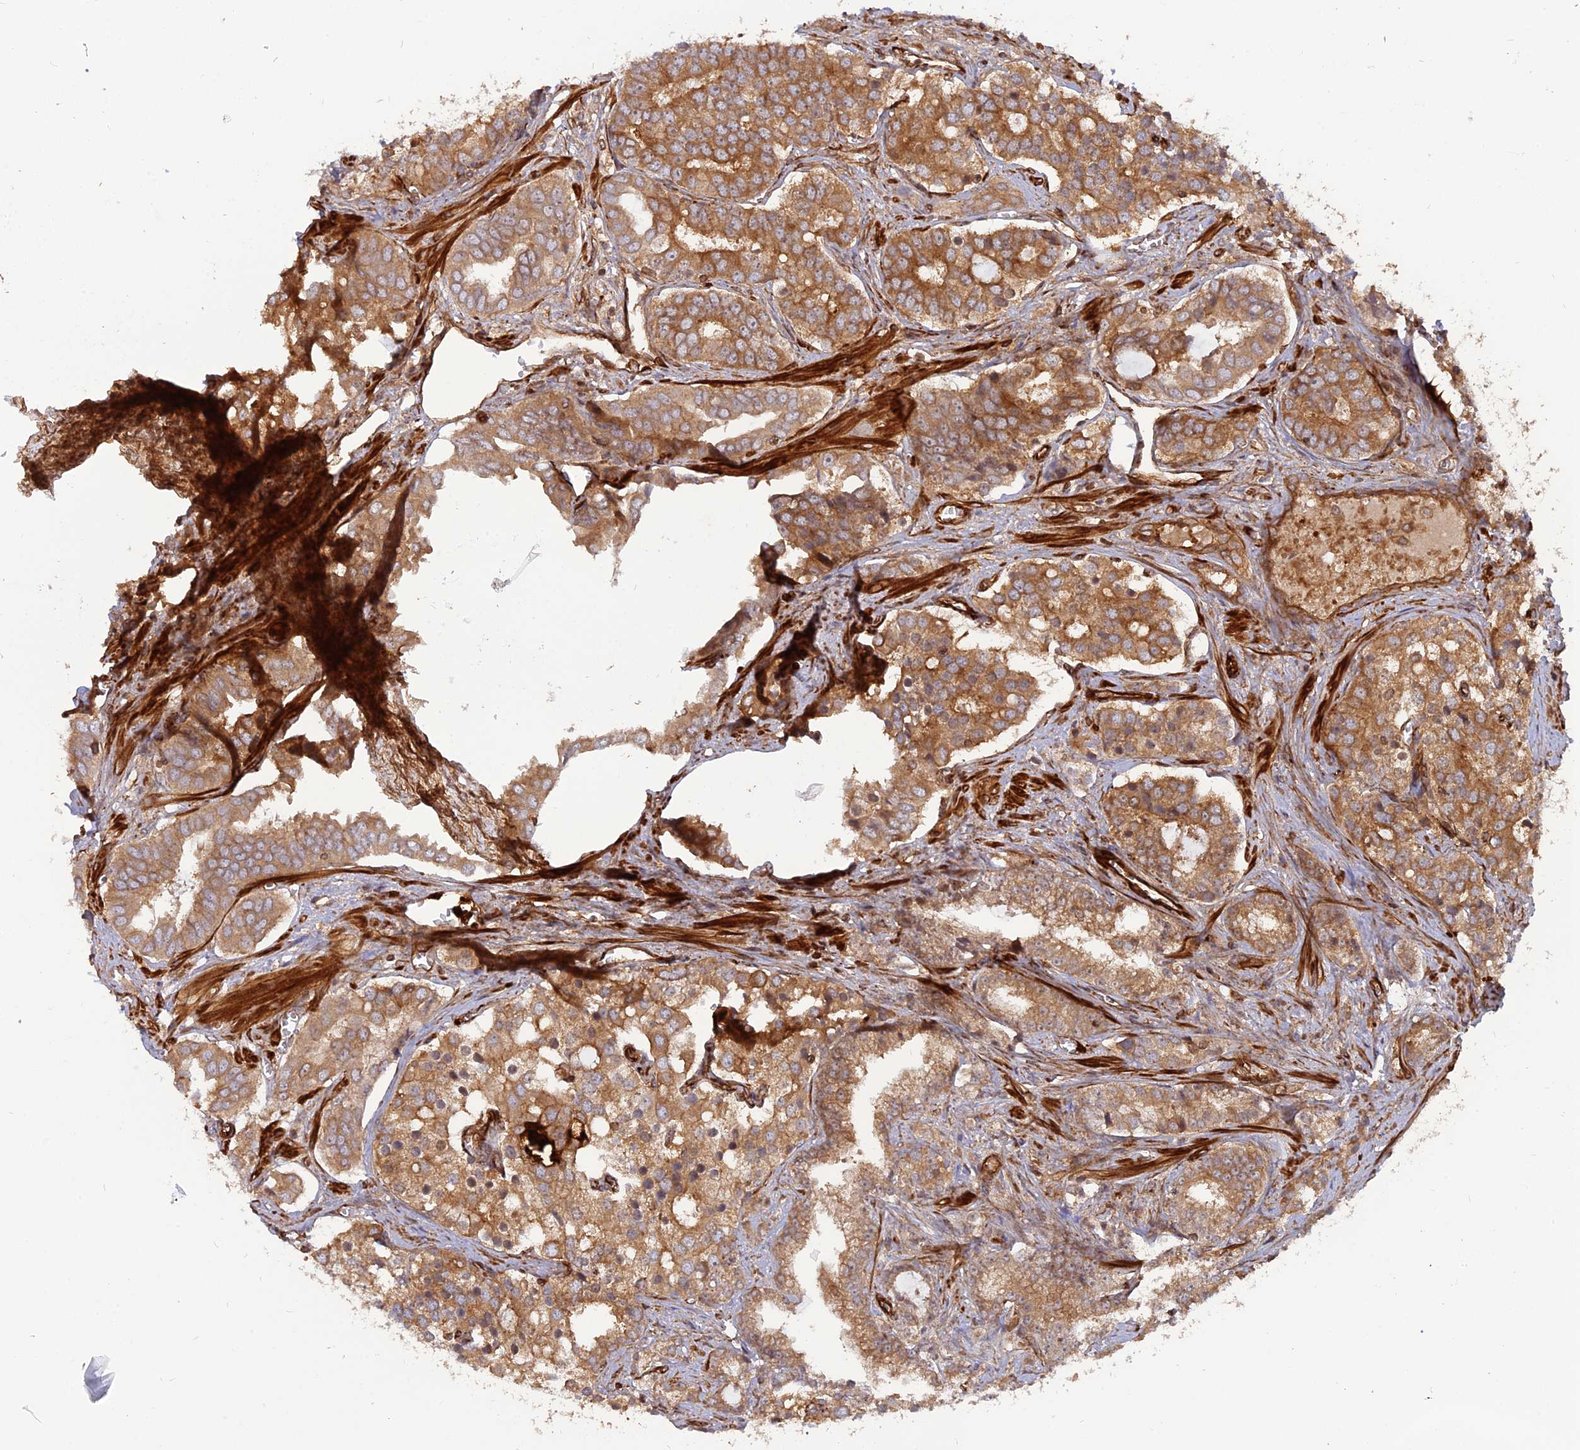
{"staining": {"intensity": "moderate", "quantity": ">75%", "location": "cytoplasmic/membranous"}, "tissue": "prostate cancer", "cell_type": "Tumor cells", "image_type": "cancer", "snomed": [{"axis": "morphology", "description": "Adenocarcinoma, High grade"}, {"axis": "topography", "description": "Prostate"}], "caption": "This is a micrograph of immunohistochemistry (IHC) staining of prostate cancer (adenocarcinoma (high-grade)), which shows moderate expression in the cytoplasmic/membranous of tumor cells.", "gene": "PHLDB3", "patient": {"sex": "male", "age": 67}}